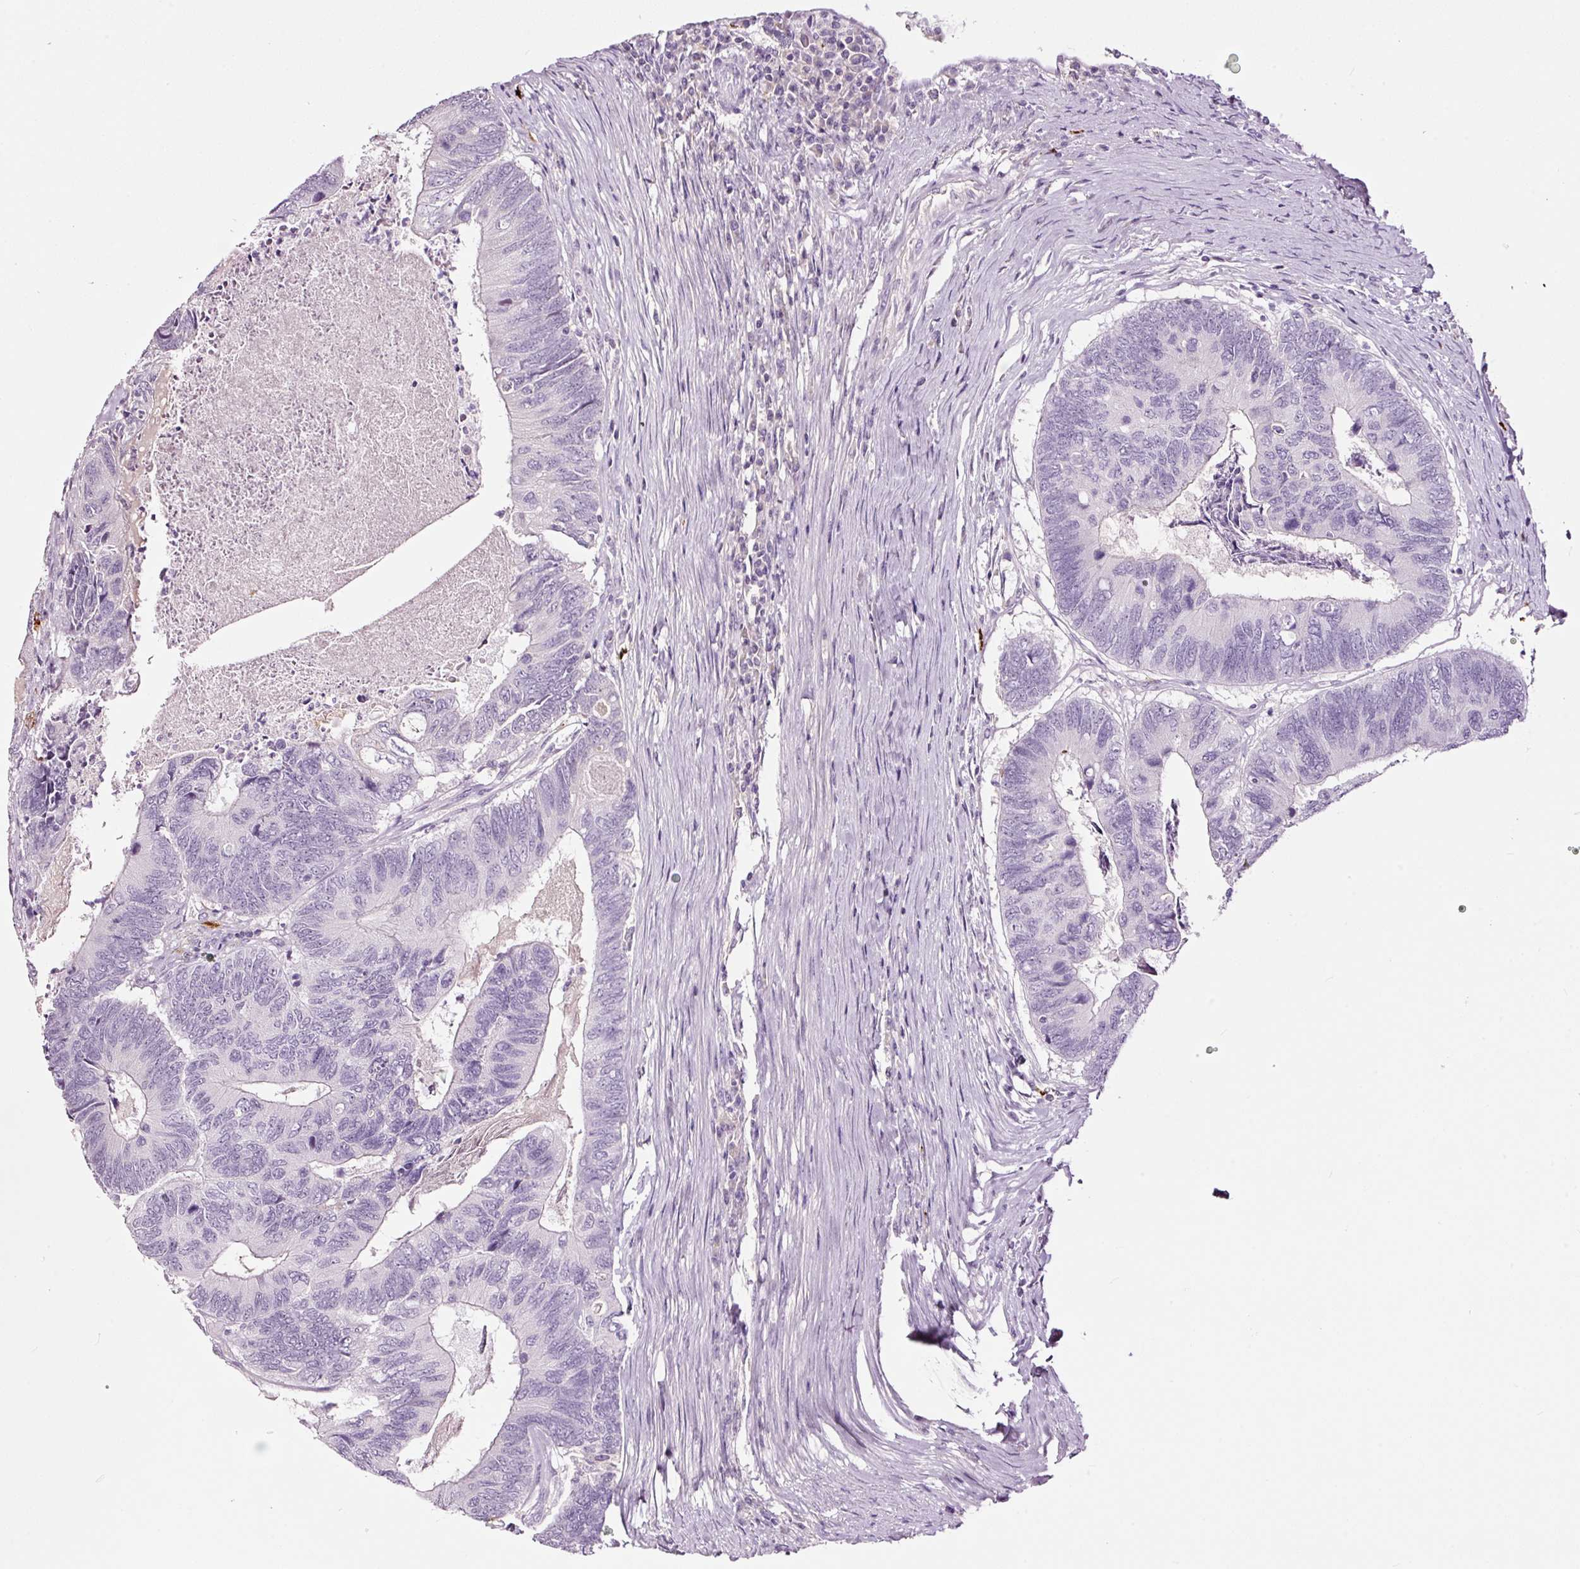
{"staining": {"intensity": "negative", "quantity": "none", "location": "none"}, "tissue": "colorectal cancer", "cell_type": "Tumor cells", "image_type": "cancer", "snomed": [{"axis": "morphology", "description": "Adenocarcinoma, NOS"}, {"axis": "topography", "description": "Colon"}], "caption": "Human colorectal adenocarcinoma stained for a protein using IHC reveals no expression in tumor cells.", "gene": "LAMP3", "patient": {"sex": "female", "age": 67}}